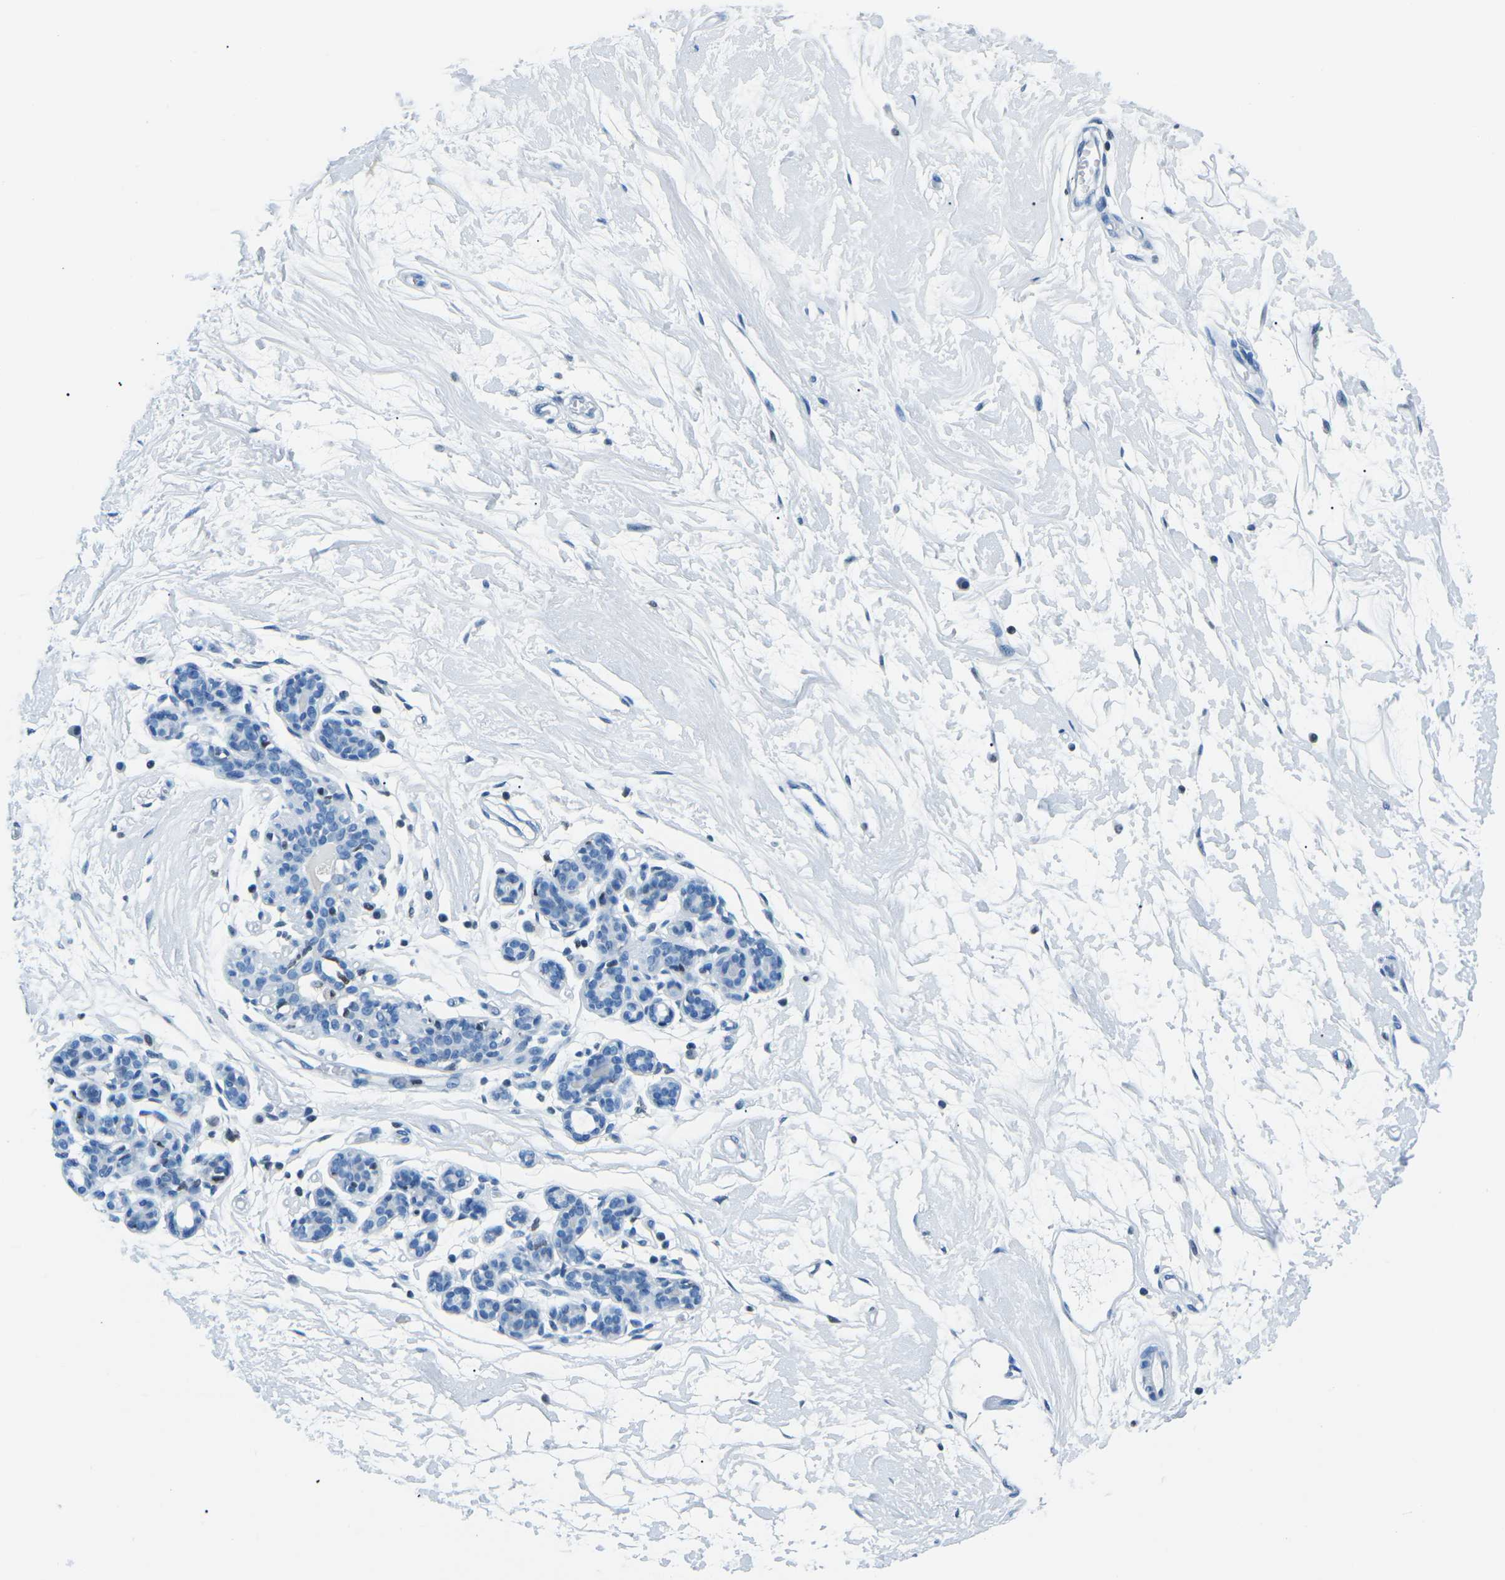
{"staining": {"intensity": "negative", "quantity": "none", "location": "none"}, "tissue": "breast", "cell_type": "Adipocytes", "image_type": "normal", "snomed": [{"axis": "morphology", "description": "Normal tissue, NOS"}, {"axis": "topography", "description": "Breast"}], "caption": "High power microscopy photomicrograph of an immunohistochemistry (IHC) photomicrograph of unremarkable breast, revealing no significant staining in adipocytes.", "gene": "CELF2", "patient": {"sex": "female", "age": 75}}